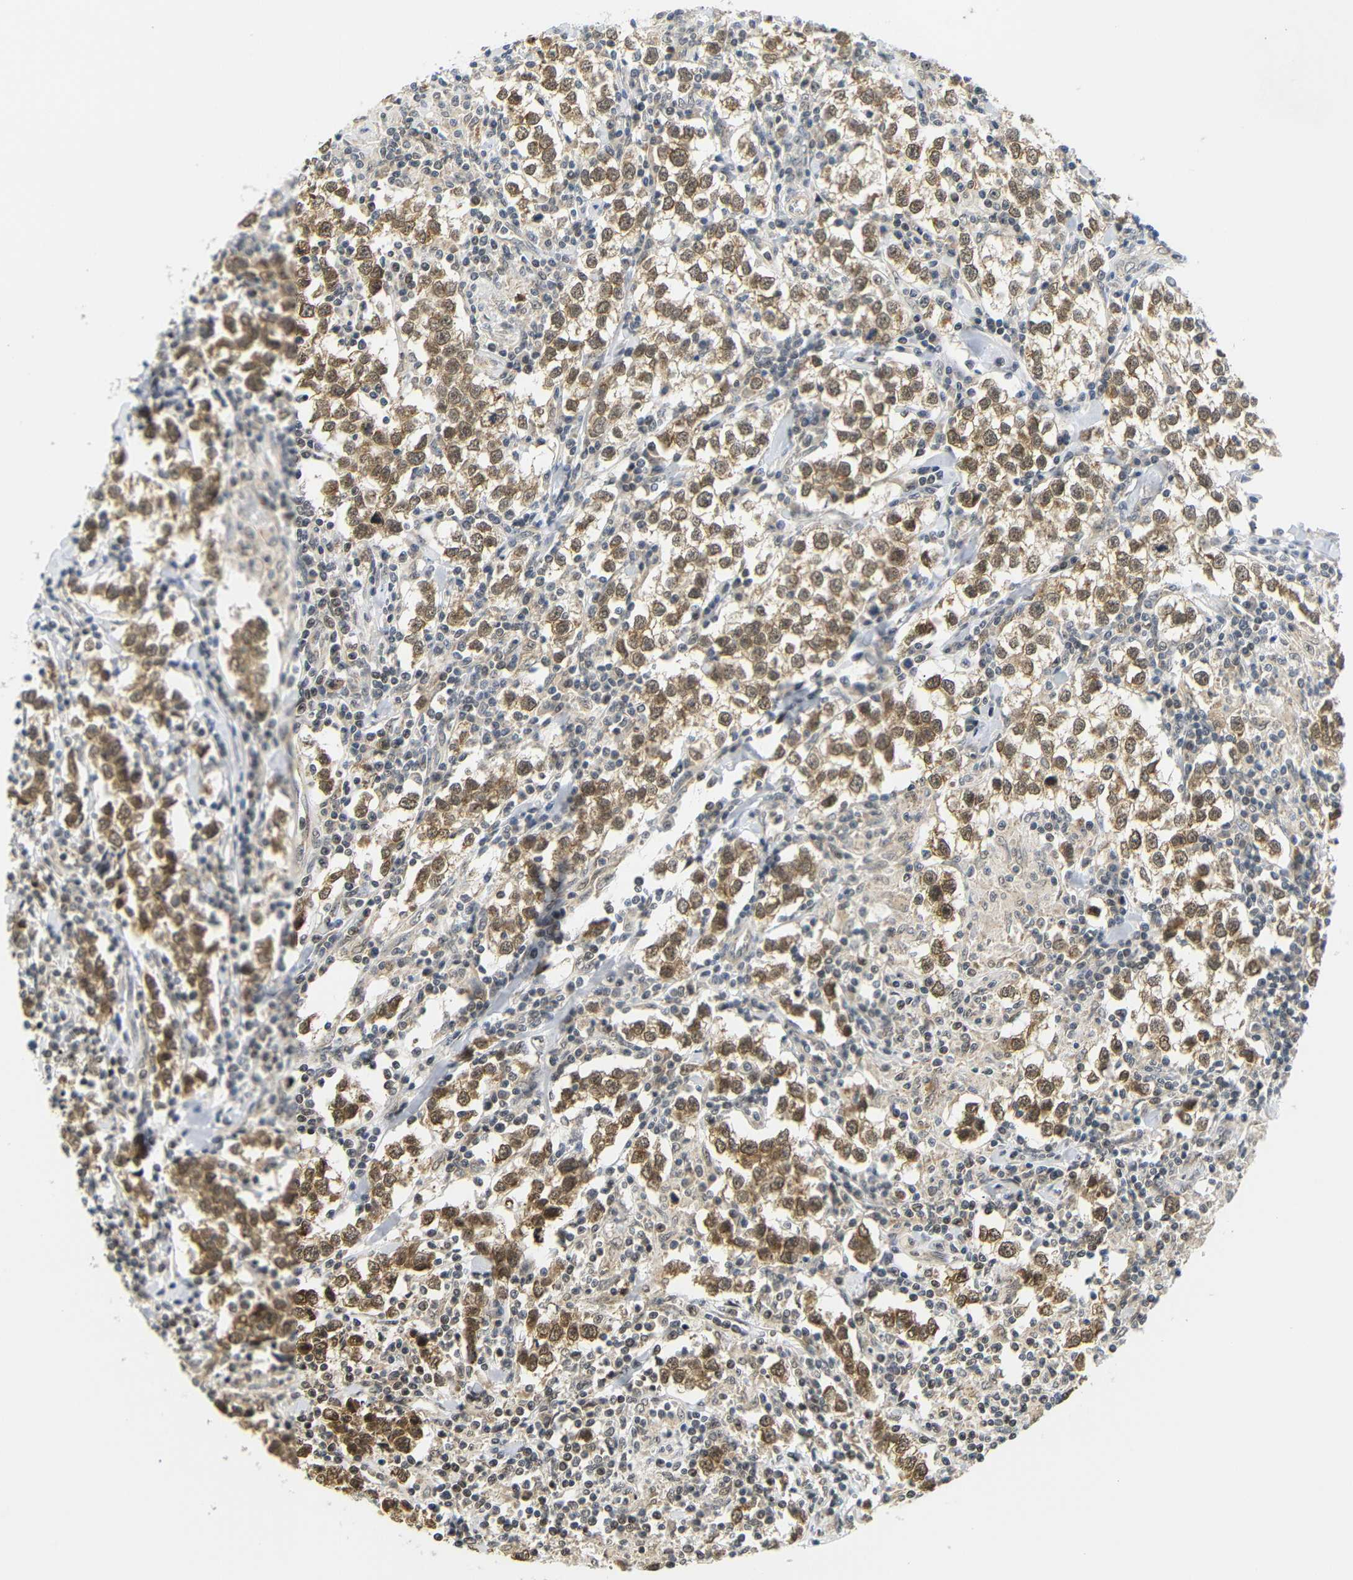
{"staining": {"intensity": "moderate", "quantity": ">75%", "location": "cytoplasmic/membranous,nuclear"}, "tissue": "testis cancer", "cell_type": "Tumor cells", "image_type": "cancer", "snomed": [{"axis": "morphology", "description": "Seminoma, NOS"}, {"axis": "morphology", "description": "Carcinoma, Embryonal, NOS"}, {"axis": "topography", "description": "Testis"}], "caption": "This micrograph displays seminoma (testis) stained with immunohistochemistry to label a protein in brown. The cytoplasmic/membranous and nuclear of tumor cells show moderate positivity for the protein. Nuclei are counter-stained blue.", "gene": "GJA5", "patient": {"sex": "male", "age": 36}}